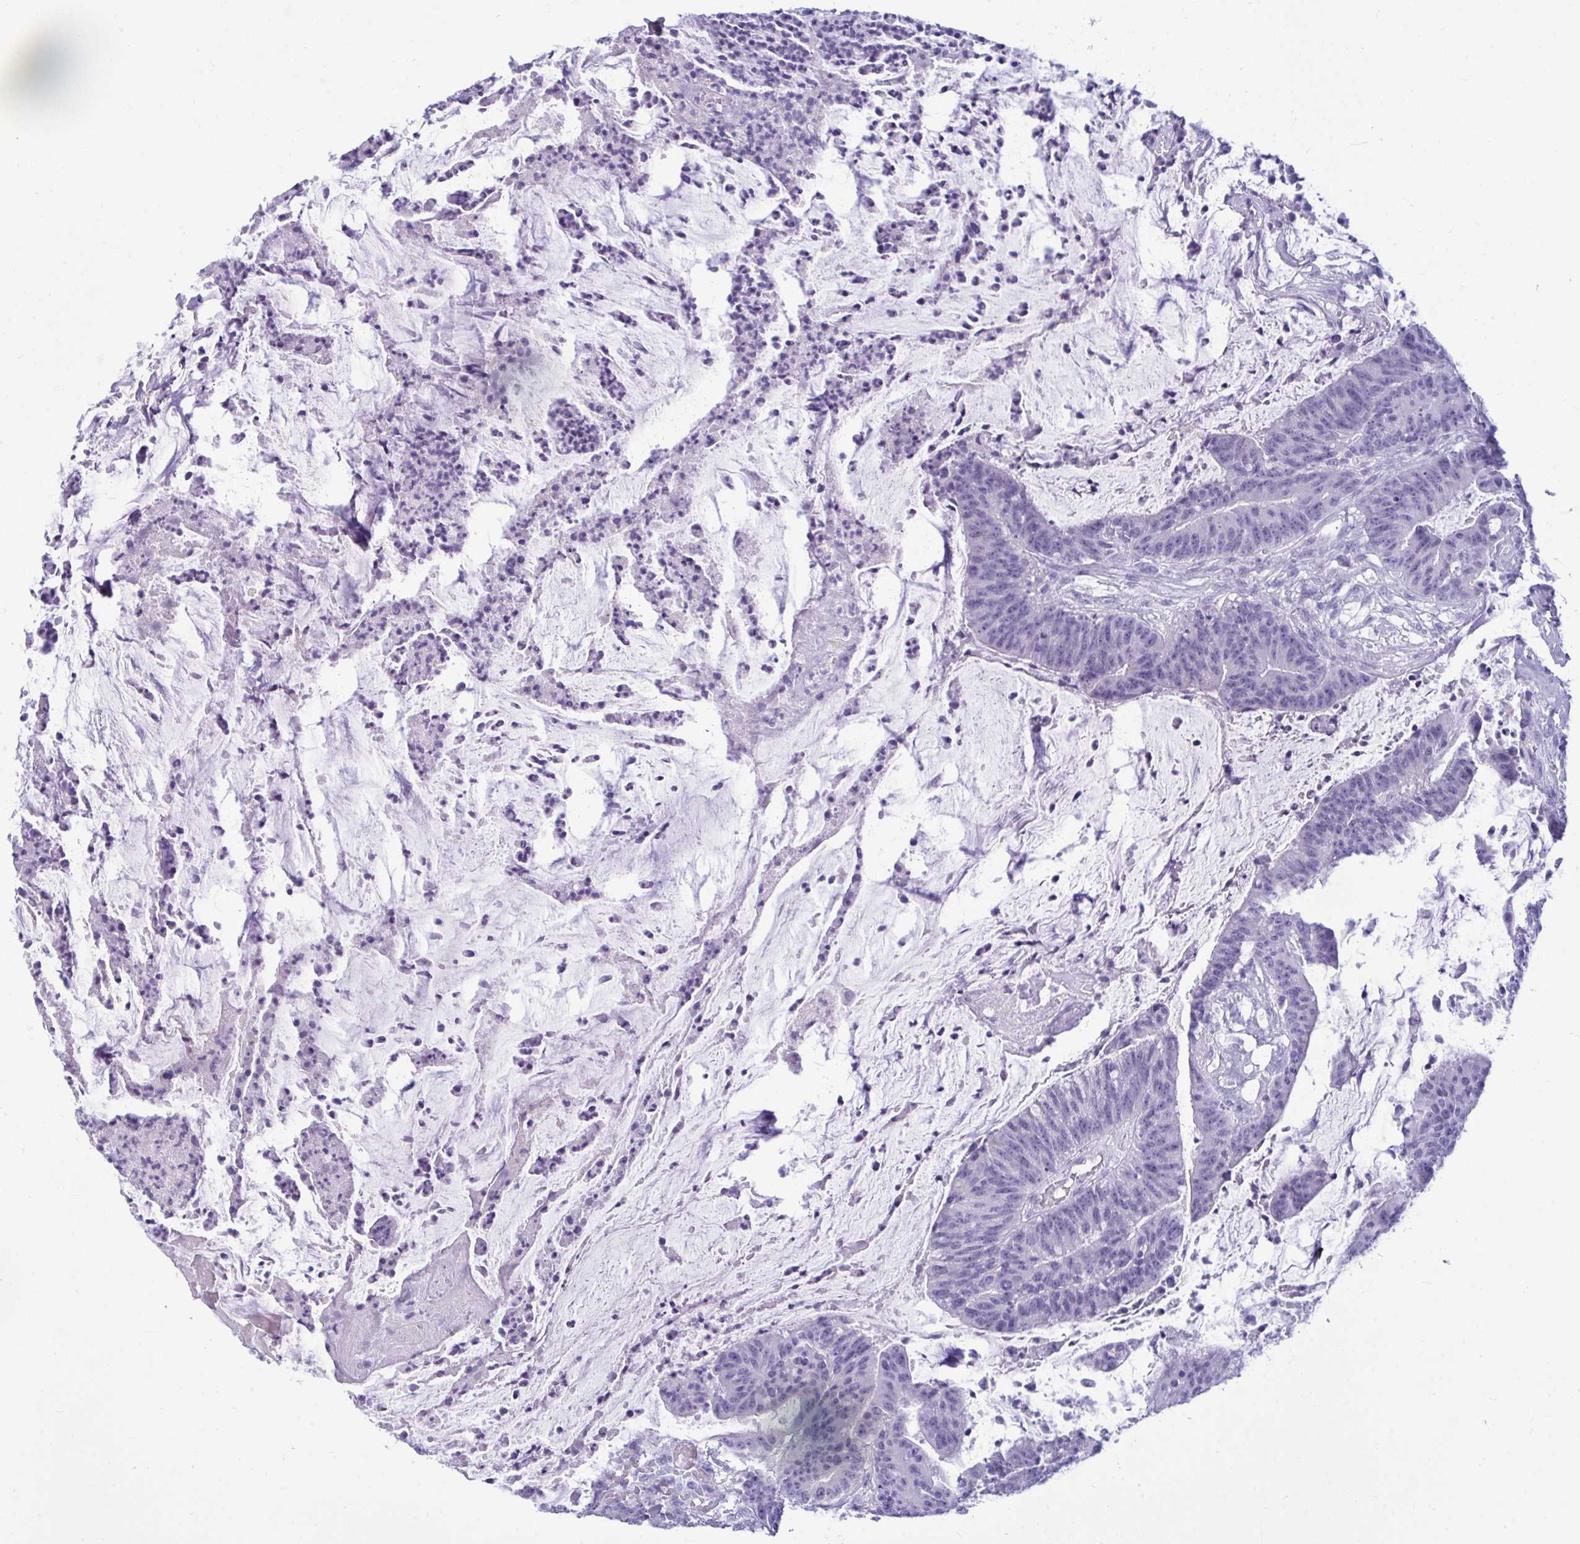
{"staining": {"intensity": "negative", "quantity": "none", "location": "none"}, "tissue": "colorectal cancer", "cell_type": "Tumor cells", "image_type": "cancer", "snomed": [{"axis": "morphology", "description": "Adenocarcinoma, NOS"}, {"axis": "topography", "description": "Colon"}], "caption": "DAB (3,3'-diaminobenzidine) immunohistochemical staining of colorectal cancer (adenocarcinoma) reveals no significant expression in tumor cells. Nuclei are stained in blue.", "gene": "ANKRD60", "patient": {"sex": "female", "age": 78}}